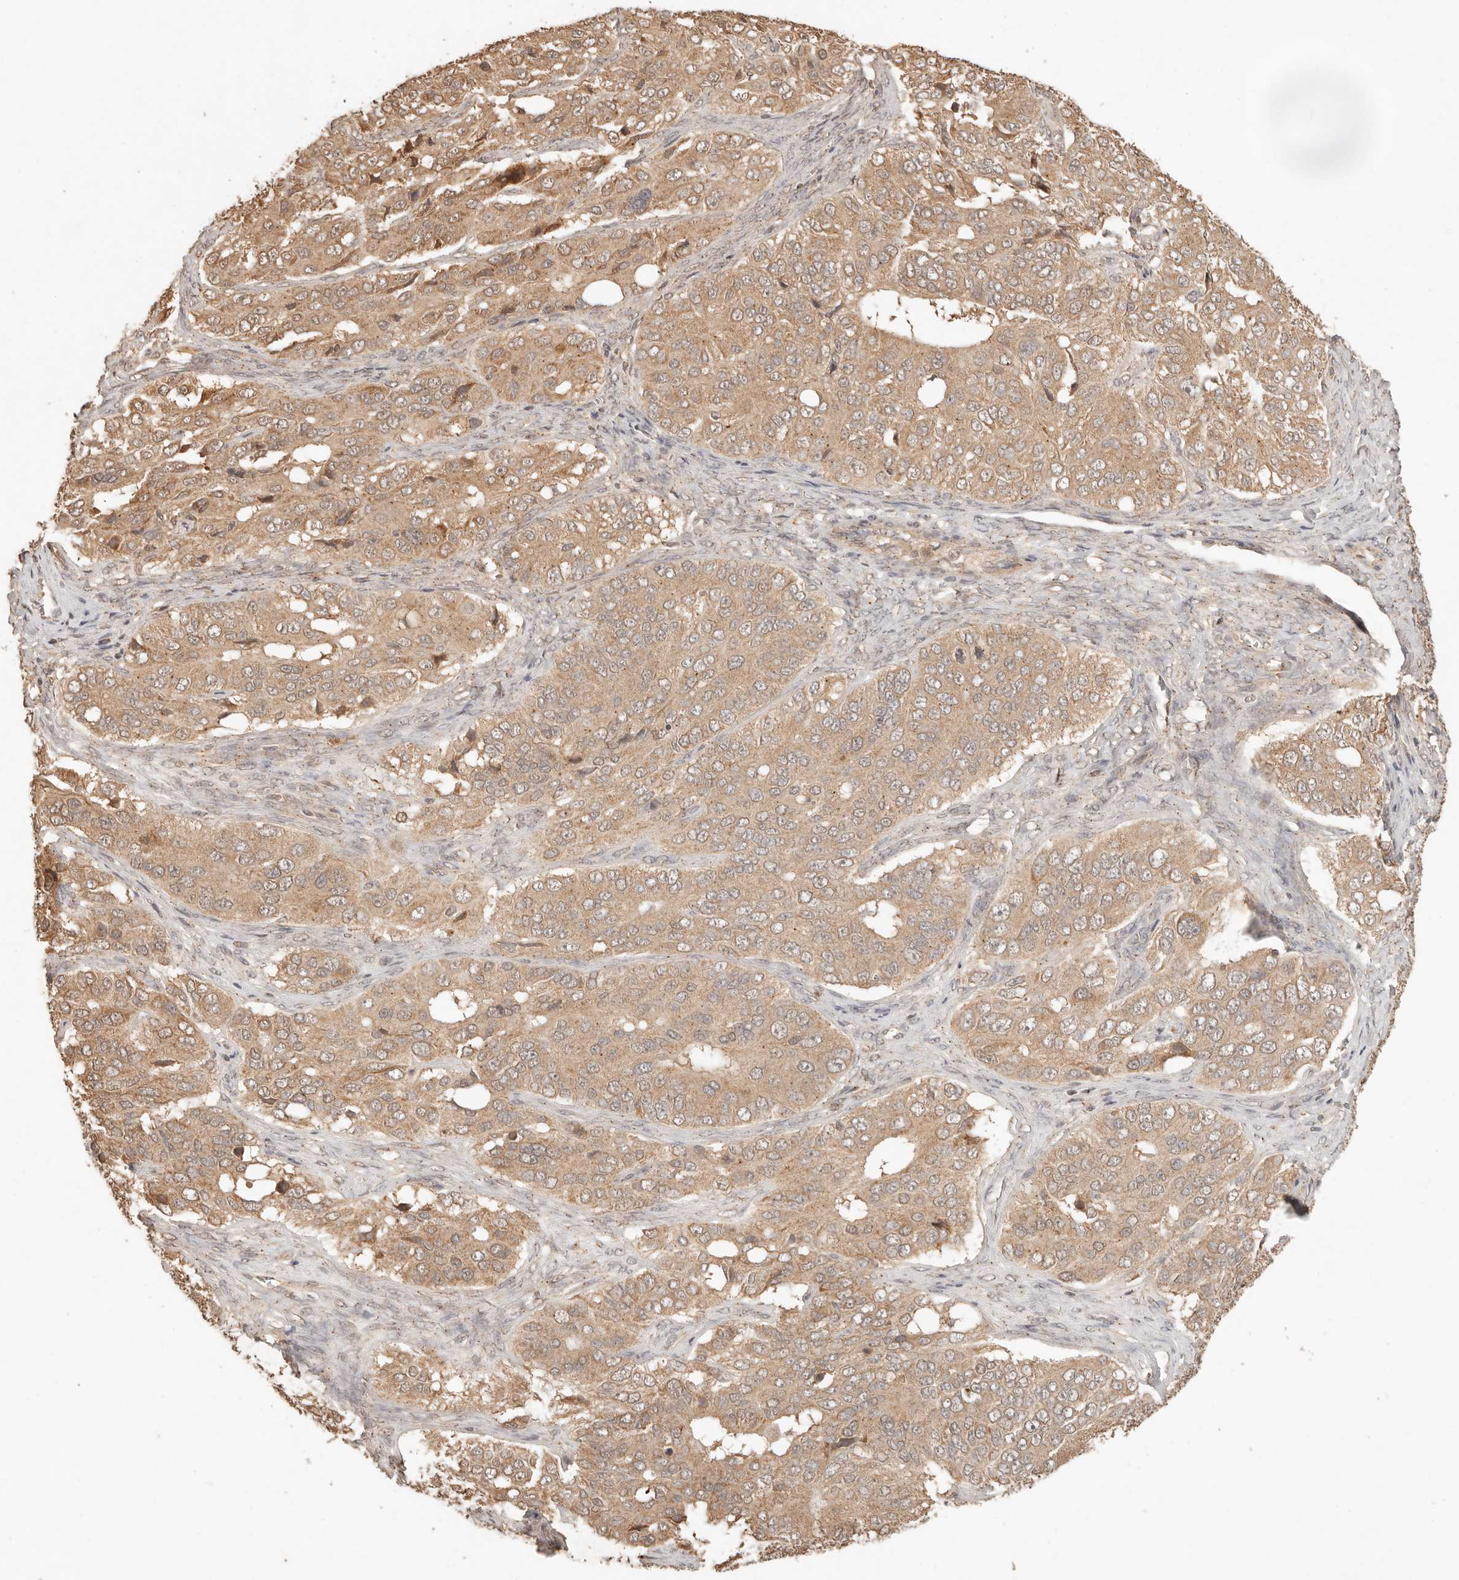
{"staining": {"intensity": "moderate", "quantity": ">75%", "location": "cytoplasmic/membranous"}, "tissue": "ovarian cancer", "cell_type": "Tumor cells", "image_type": "cancer", "snomed": [{"axis": "morphology", "description": "Carcinoma, endometroid"}, {"axis": "topography", "description": "Ovary"}], "caption": "An image of ovarian cancer (endometroid carcinoma) stained for a protein reveals moderate cytoplasmic/membranous brown staining in tumor cells.", "gene": "LMO4", "patient": {"sex": "female", "age": 51}}